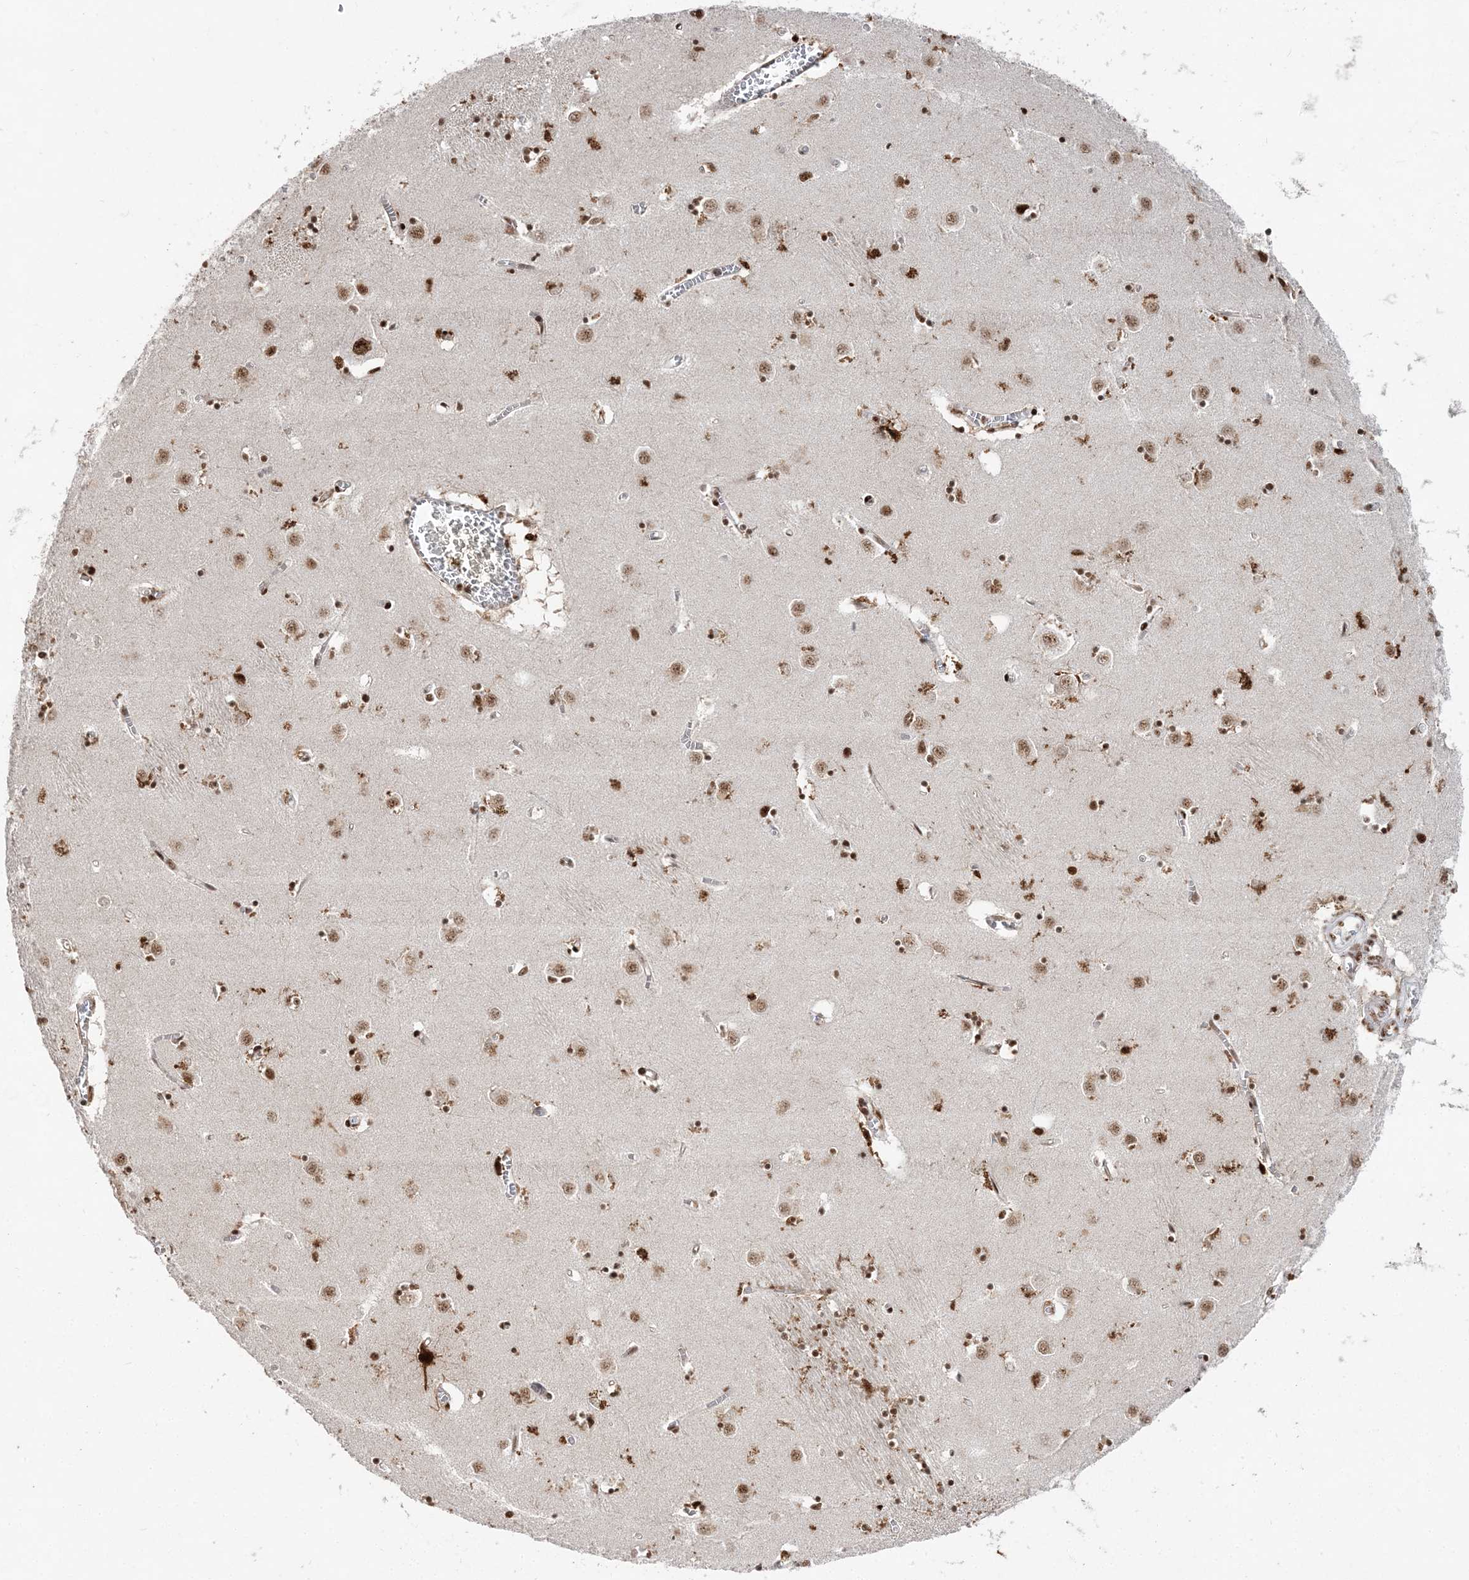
{"staining": {"intensity": "strong", "quantity": ">75%", "location": "nuclear"}, "tissue": "caudate", "cell_type": "Glial cells", "image_type": "normal", "snomed": [{"axis": "morphology", "description": "Normal tissue, NOS"}, {"axis": "topography", "description": "Lateral ventricle wall"}], "caption": "High-power microscopy captured an immunohistochemistry histopathology image of unremarkable caudate, revealing strong nuclear expression in approximately >75% of glial cells.", "gene": "RBM17", "patient": {"sex": "male", "age": 70}}